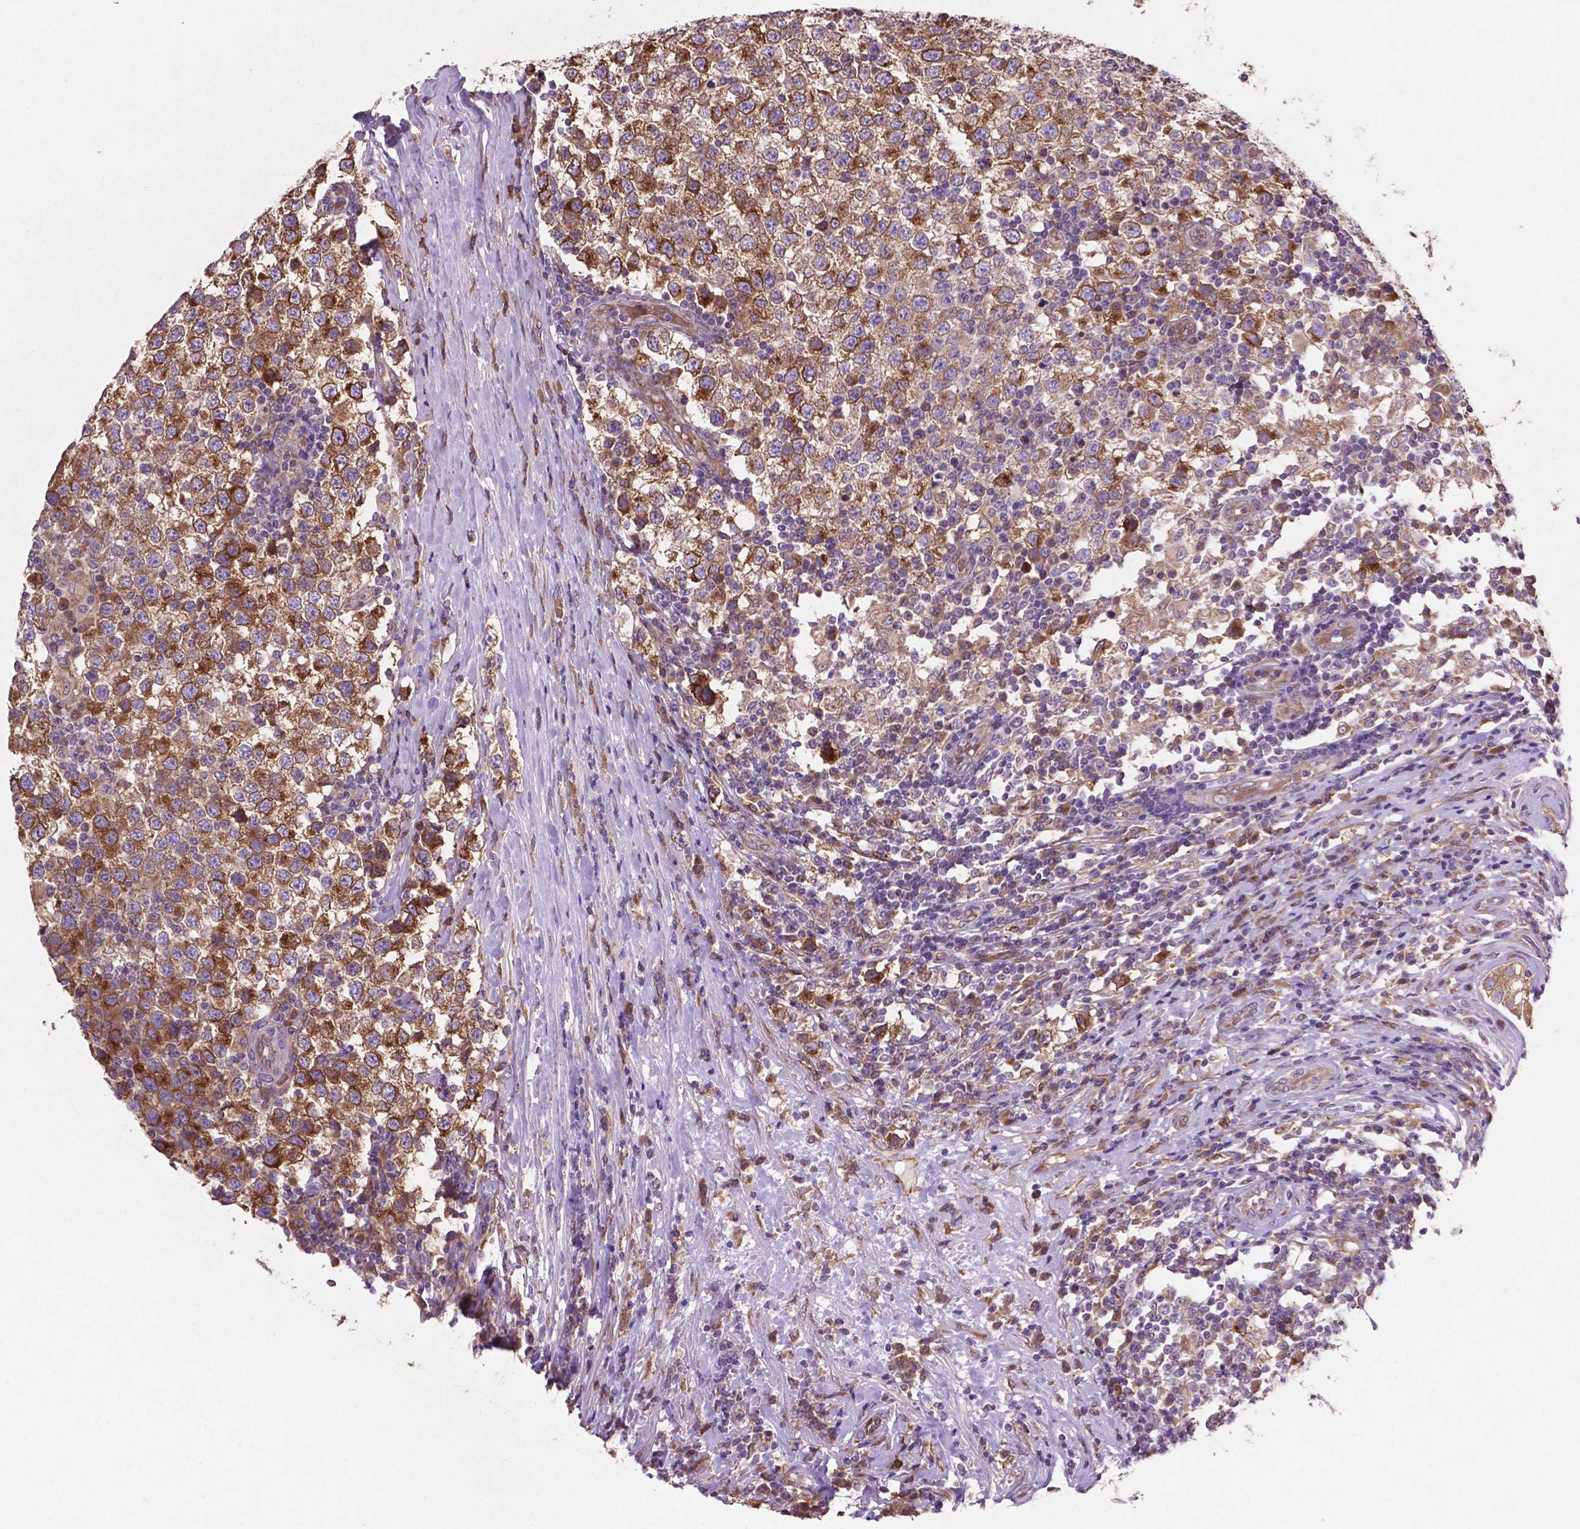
{"staining": {"intensity": "strong", "quantity": "25%-75%", "location": "cytoplasmic/membranous"}, "tissue": "testis cancer", "cell_type": "Tumor cells", "image_type": "cancer", "snomed": [{"axis": "morphology", "description": "Seminoma, NOS"}, {"axis": "topography", "description": "Testis"}], "caption": "The photomicrograph shows a brown stain indicating the presence of a protein in the cytoplasmic/membranous of tumor cells in seminoma (testis).", "gene": "MBTPS1", "patient": {"sex": "male", "age": 34}}